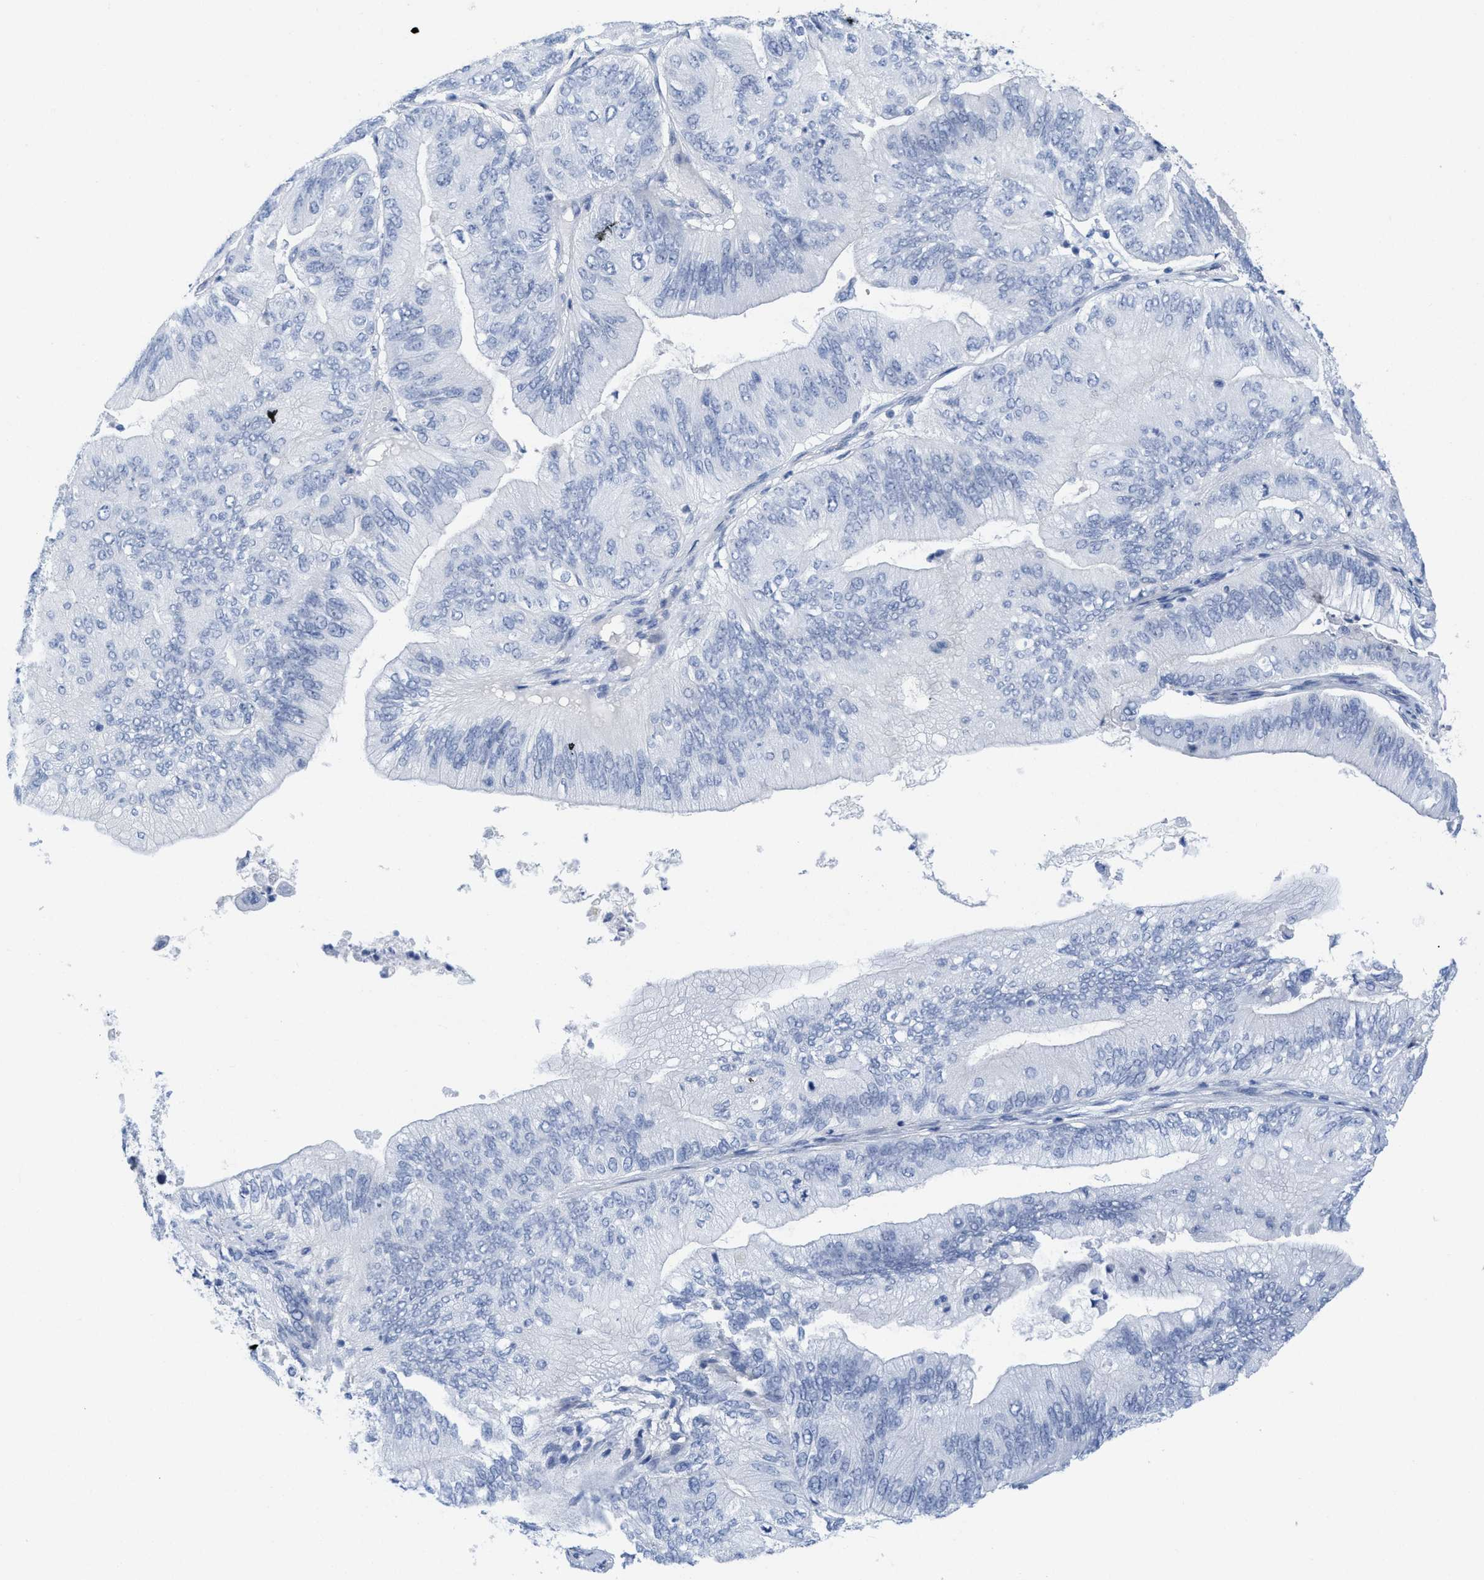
{"staining": {"intensity": "negative", "quantity": "none", "location": "none"}, "tissue": "ovarian cancer", "cell_type": "Tumor cells", "image_type": "cancer", "snomed": [{"axis": "morphology", "description": "Cystadenocarcinoma, mucinous, NOS"}, {"axis": "topography", "description": "Ovary"}], "caption": "Image shows no protein expression in tumor cells of ovarian cancer tissue.", "gene": "TUB", "patient": {"sex": "female", "age": 61}}